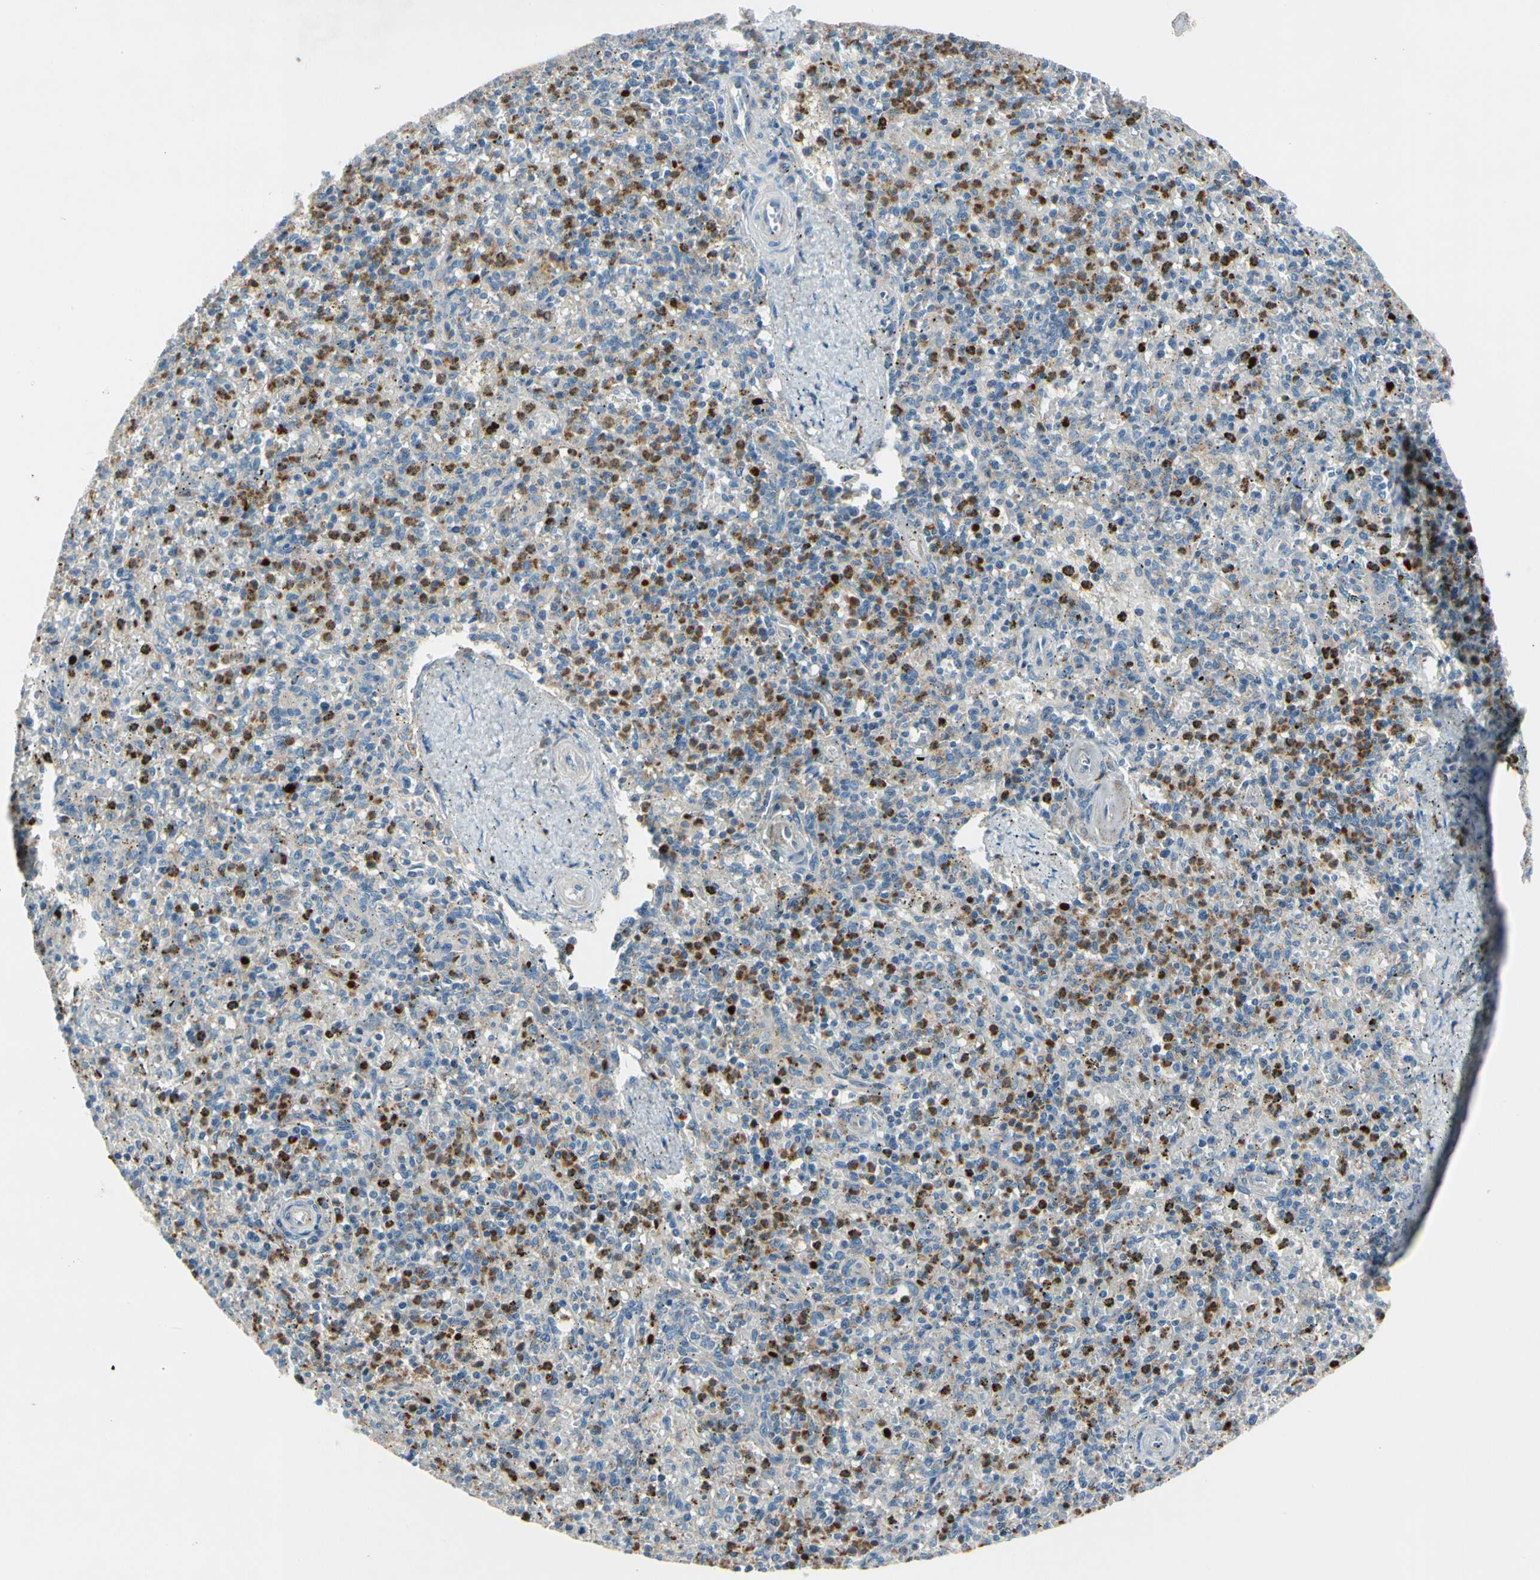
{"staining": {"intensity": "strong", "quantity": "<25%", "location": "cytoplasmic/membranous"}, "tissue": "spleen", "cell_type": "Cells in red pulp", "image_type": "normal", "snomed": [{"axis": "morphology", "description": "Normal tissue, NOS"}, {"axis": "topography", "description": "Spleen"}], "caption": "Protein expression analysis of unremarkable human spleen reveals strong cytoplasmic/membranous positivity in approximately <25% of cells in red pulp. Using DAB (brown) and hematoxylin (blue) stains, captured at high magnification using brightfield microscopy.", "gene": "HJURP", "patient": {"sex": "male", "age": 72}}